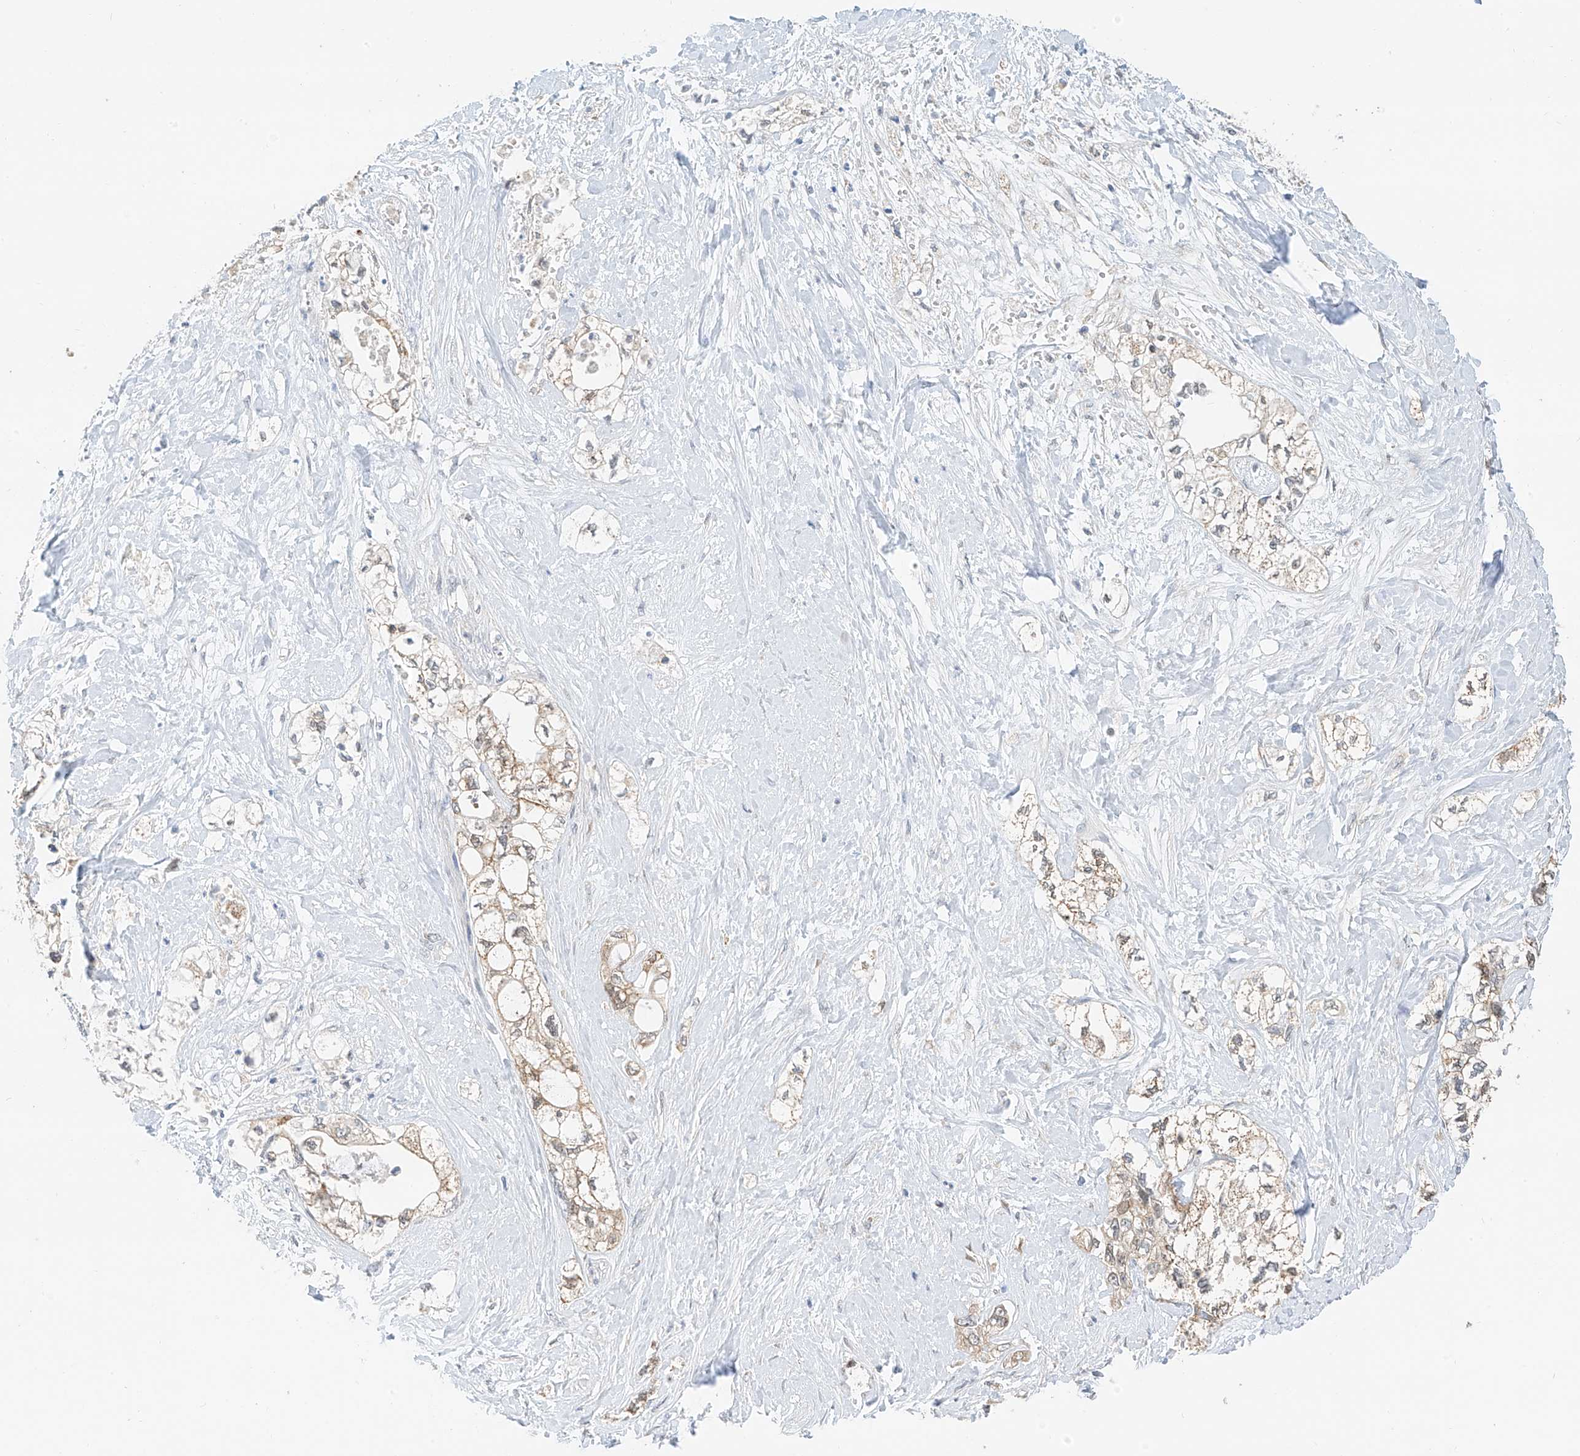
{"staining": {"intensity": "moderate", "quantity": ">75%", "location": "cytoplasmic/membranous"}, "tissue": "pancreatic cancer", "cell_type": "Tumor cells", "image_type": "cancer", "snomed": [{"axis": "morphology", "description": "Adenocarcinoma, NOS"}, {"axis": "topography", "description": "Pancreas"}], "caption": "Human adenocarcinoma (pancreatic) stained with a protein marker exhibits moderate staining in tumor cells.", "gene": "PPA2", "patient": {"sex": "male", "age": 70}}